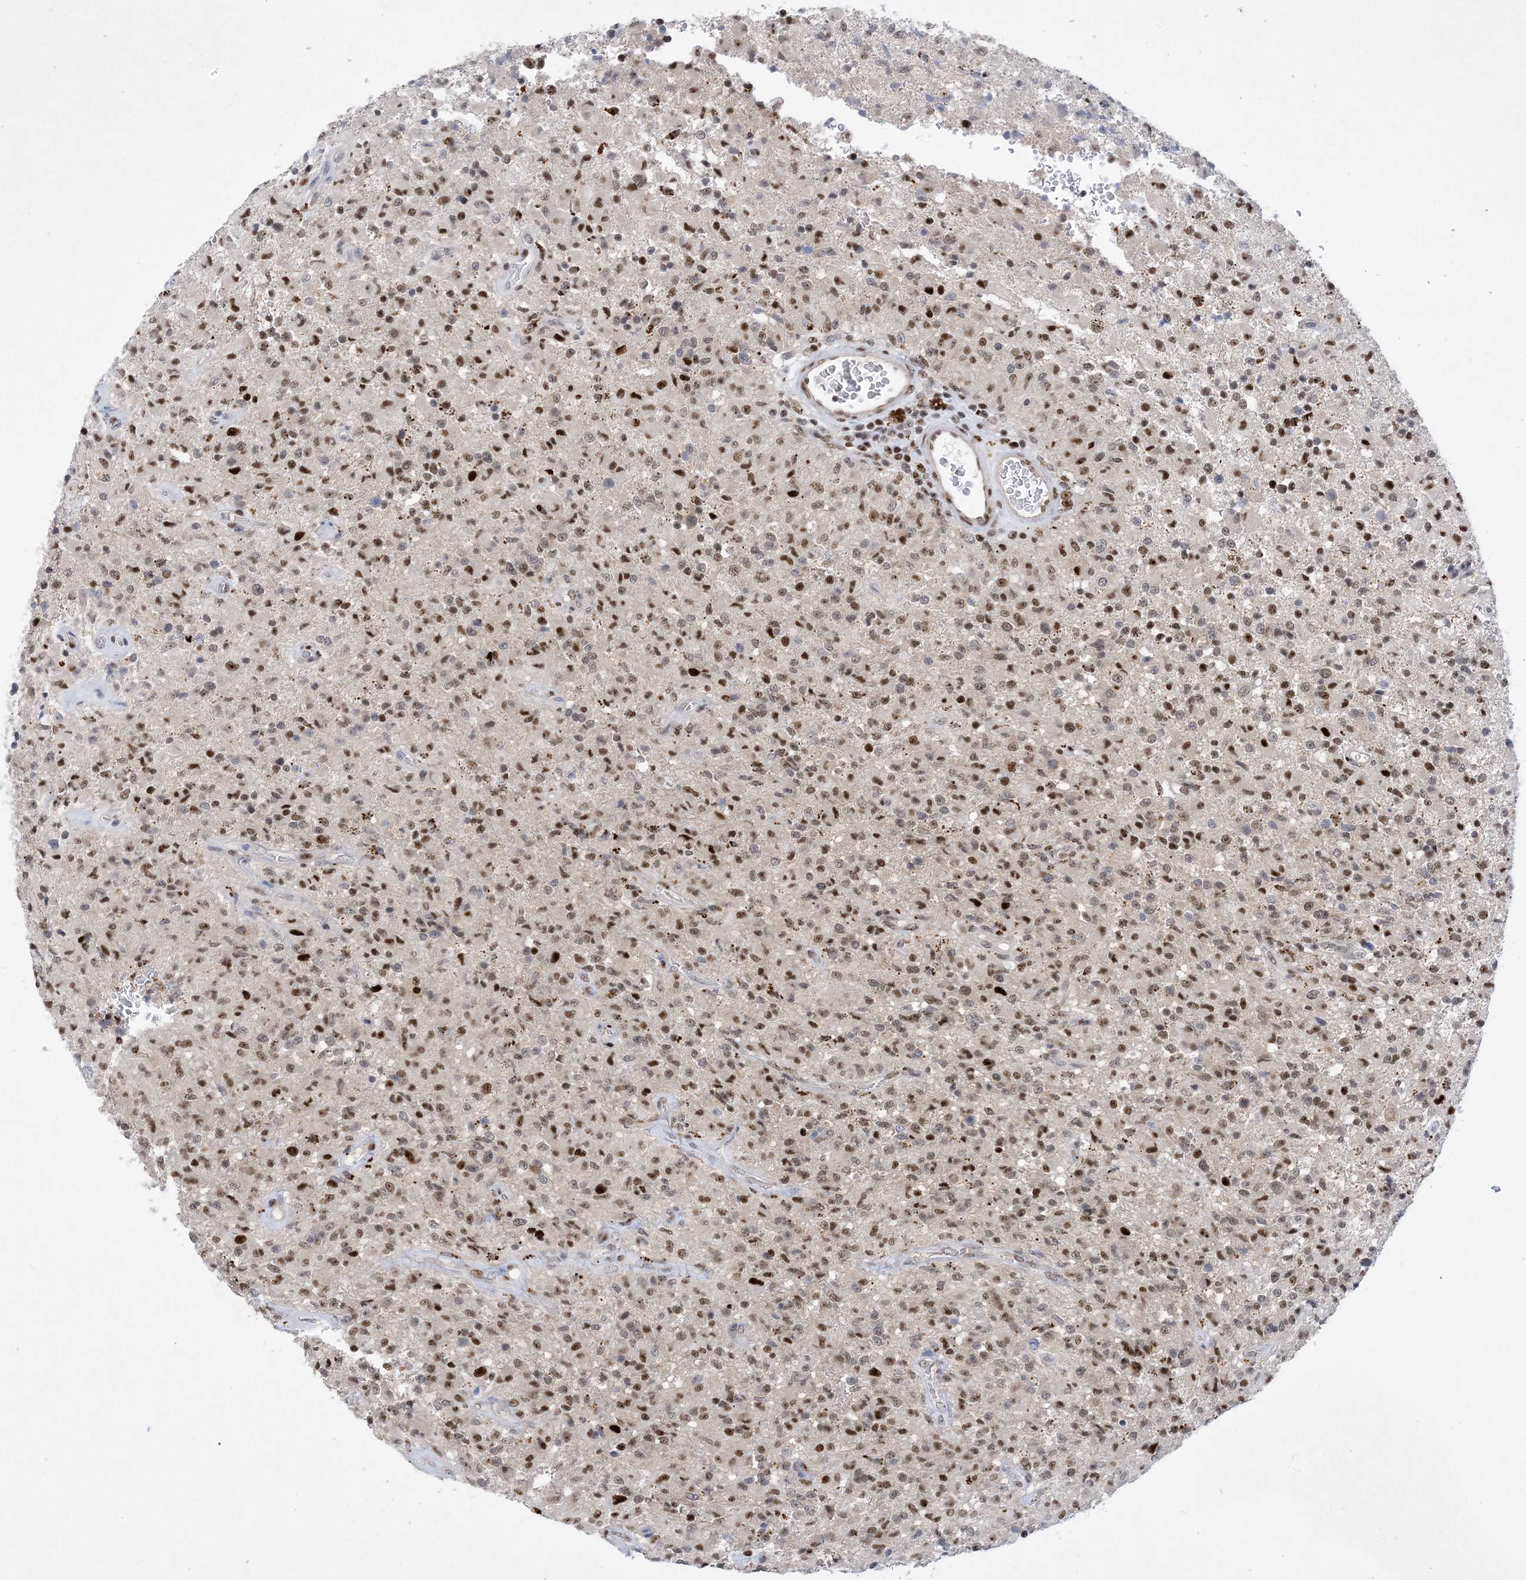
{"staining": {"intensity": "moderate", "quantity": ">75%", "location": "nuclear"}, "tissue": "glioma", "cell_type": "Tumor cells", "image_type": "cancer", "snomed": [{"axis": "morphology", "description": "Glioma, malignant, High grade"}, {"axis": "topography", "description": "Brain"}], "caption": "Protein staining shows moderate nuclear expression in approximately >75% of tumor cells in glioma.", "gene": "TSPYL1", "patient": {"sex": "female", "age": 57}}